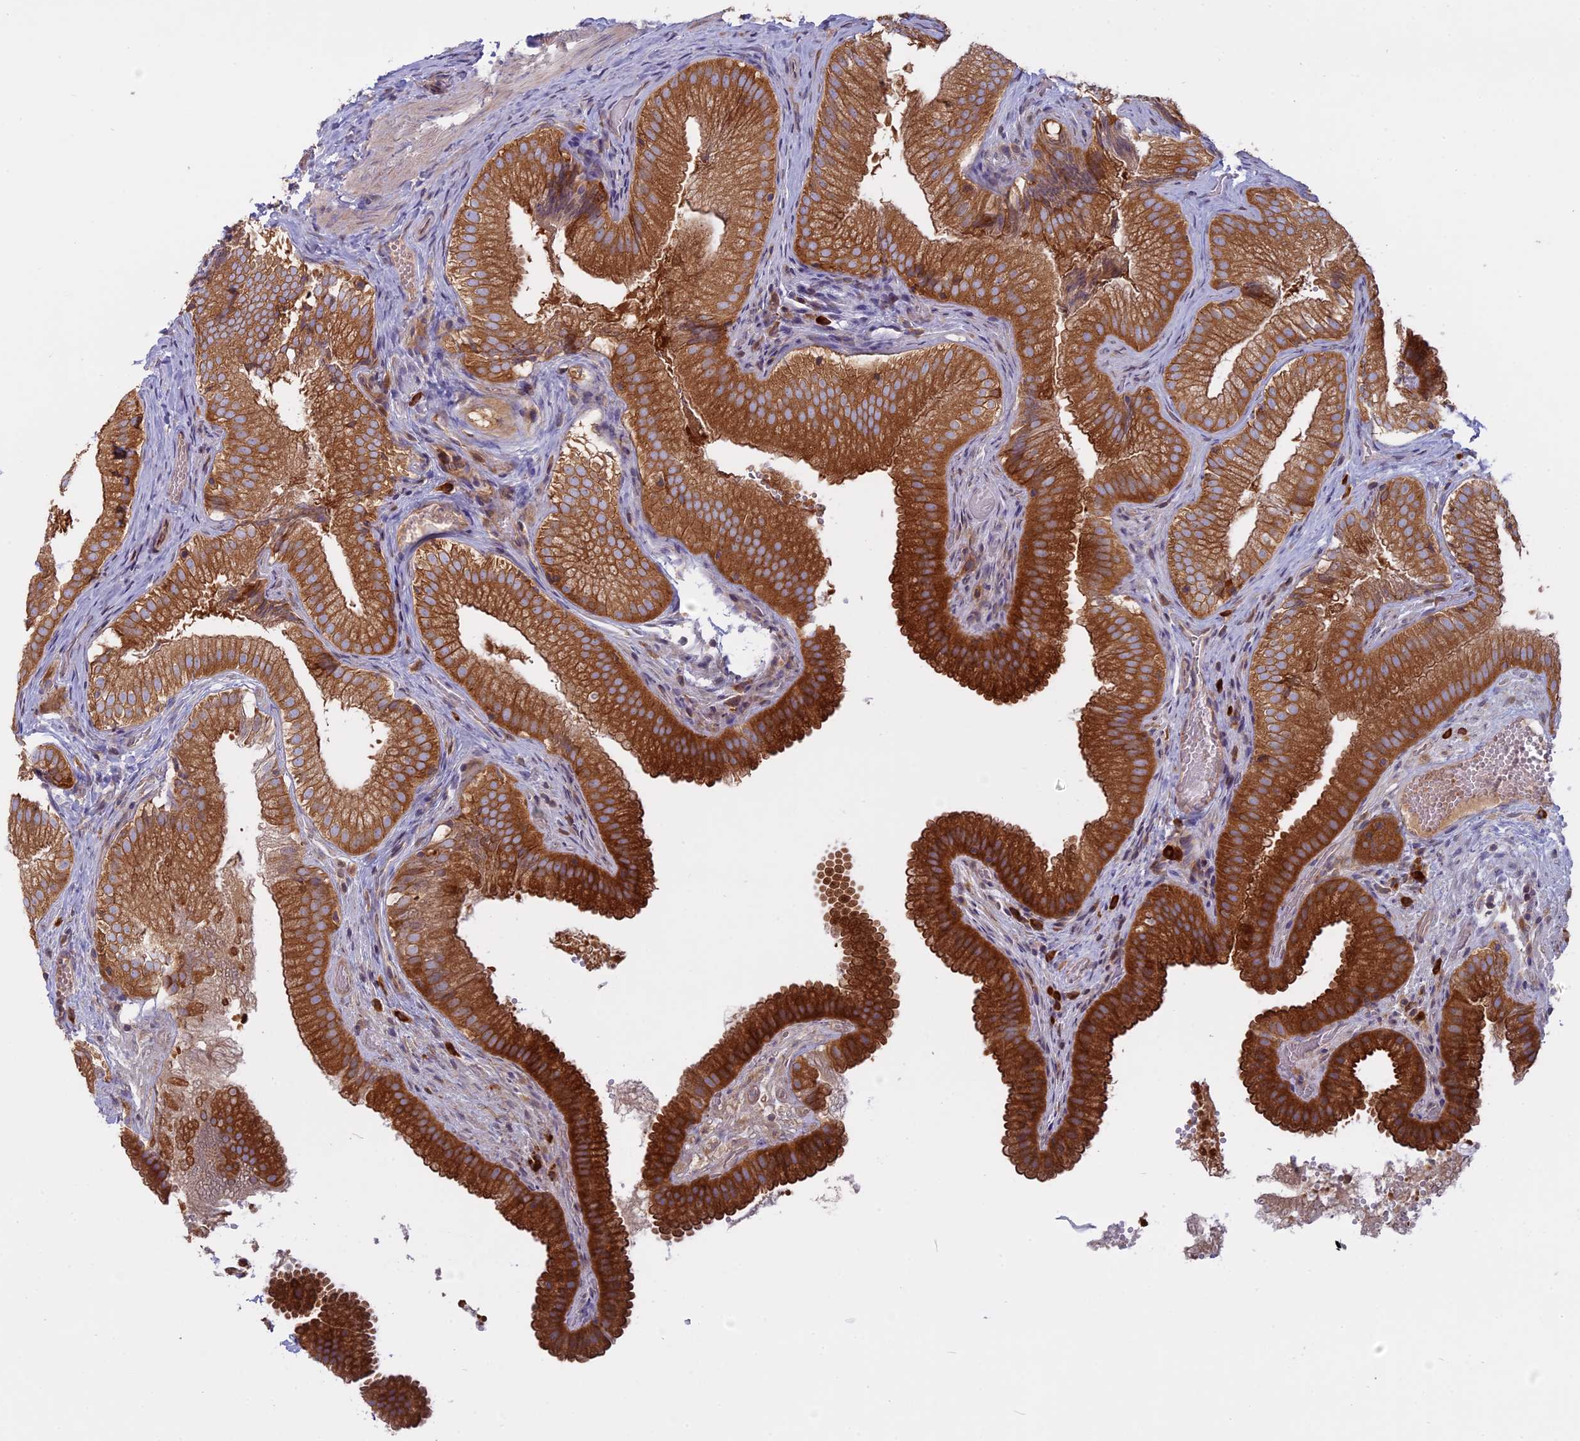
{"staining": {"intensity": "strong", "quantity": ">75%", "location": "cytoplasmic/membranous"}, "tissue": "gallbladder", "cell_type": "Glandular cells", "image_type": "normal", "snomed": [{"axis": "morphology", "description": "Normal tissue, NOS"}, {"axis": "topography", "description": "Gallbladder"}], "caption": "This photomicrograph exhibits IHC staining of unremarkable gallbladder, with high strong cytoplasmic/membranous staining in approximately >75% of glandular cells.", "gene": "TMEM208", "patient": {"sex": "female", "age": 30}}